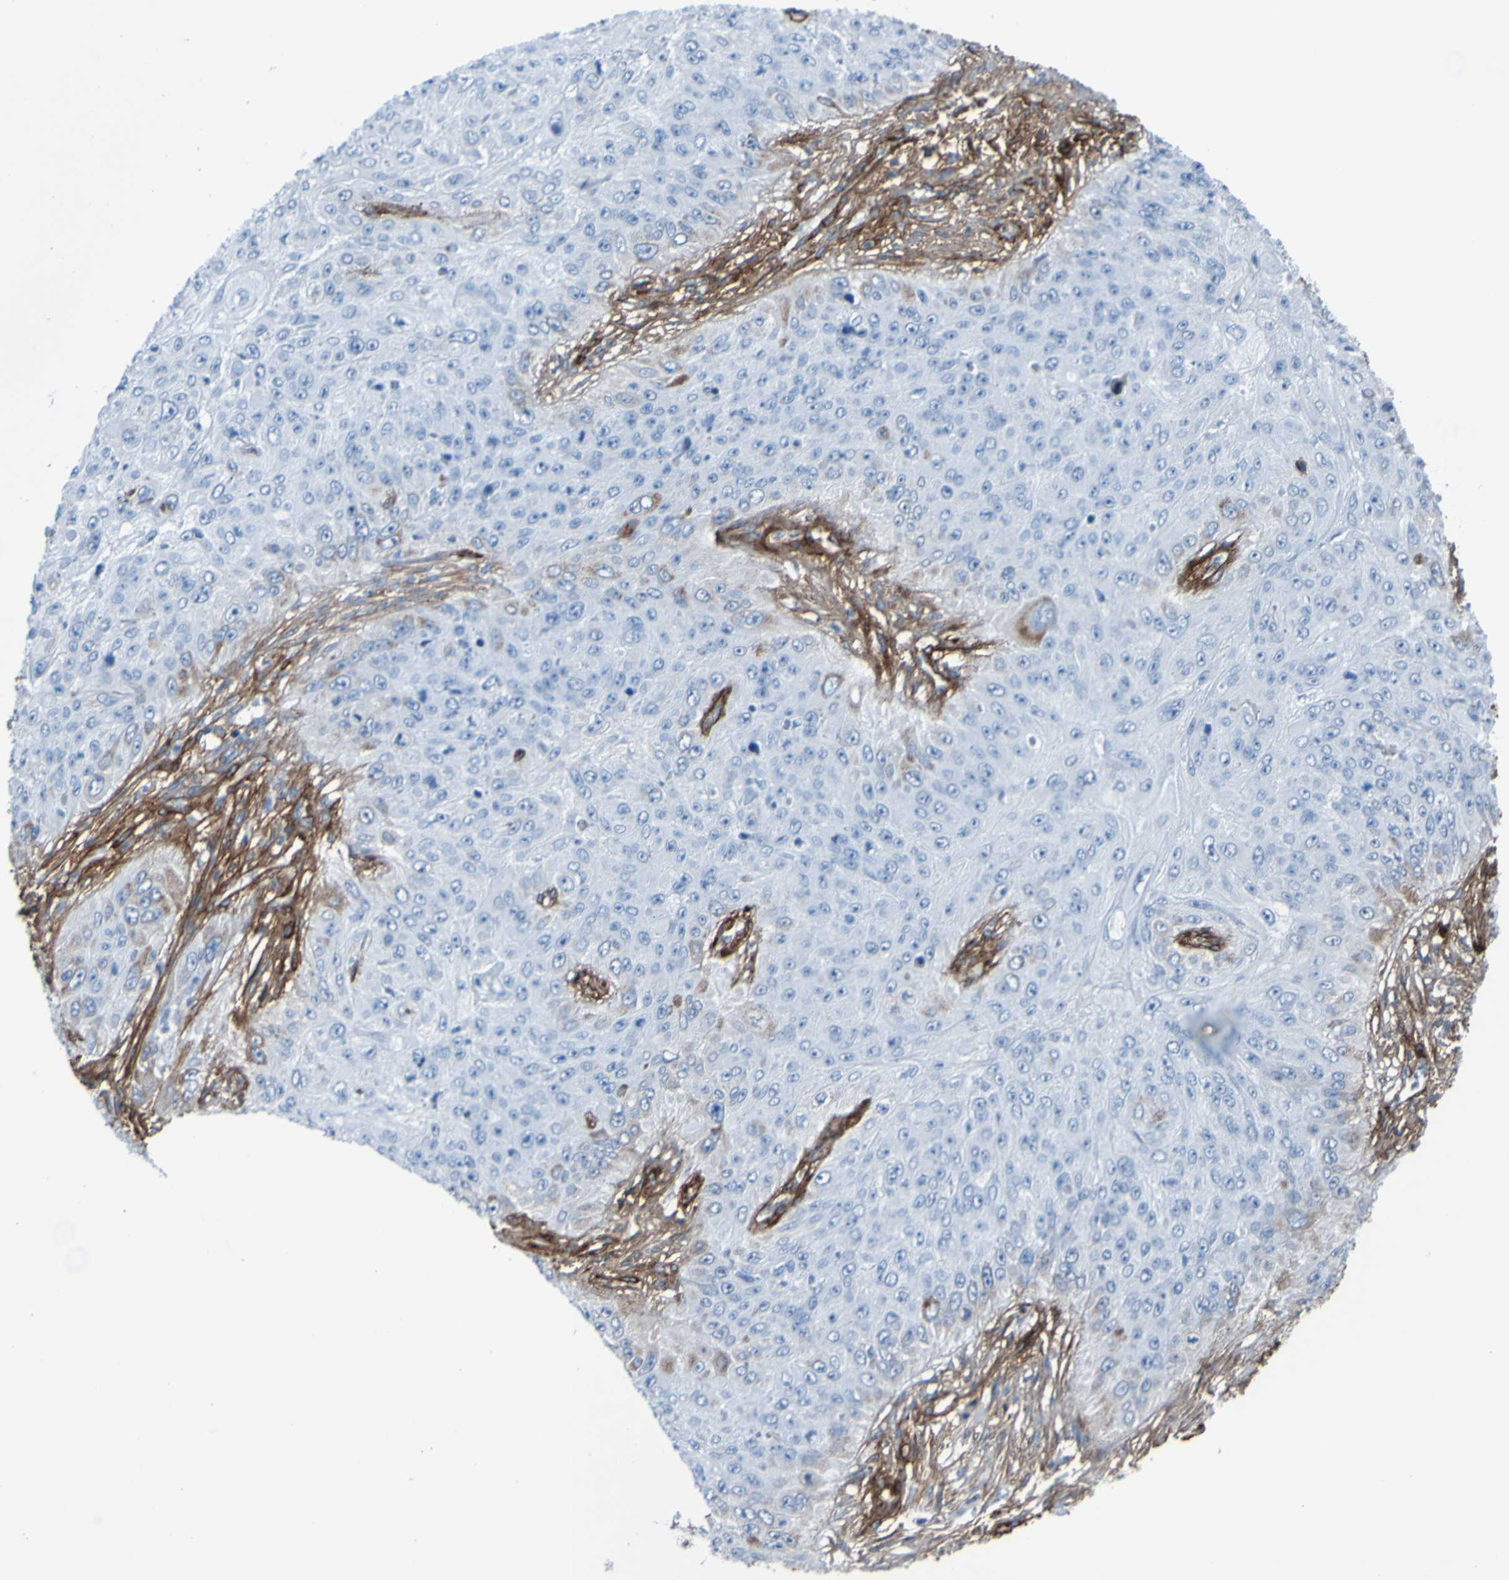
{"staining": {"intensity": "negative", "quantity": "none", "location": "none"}, "tissue": "skin cancer", "cell_type": "Tumor cells", "image_type": "cancer", "snomed": [{"axis": "morphology", "description": "Squamous cell carcinoma, NOS"}, {"axis": "topography", "description": "Skin"}], "caption": "This is a histopathology image of immunohistochemistry (IHC) staining of skin squamous cell carcinoma, which shows no expression in tumor cells.", "gene": "COL4A2", "patient": {"sex": "female", "age": 80}}